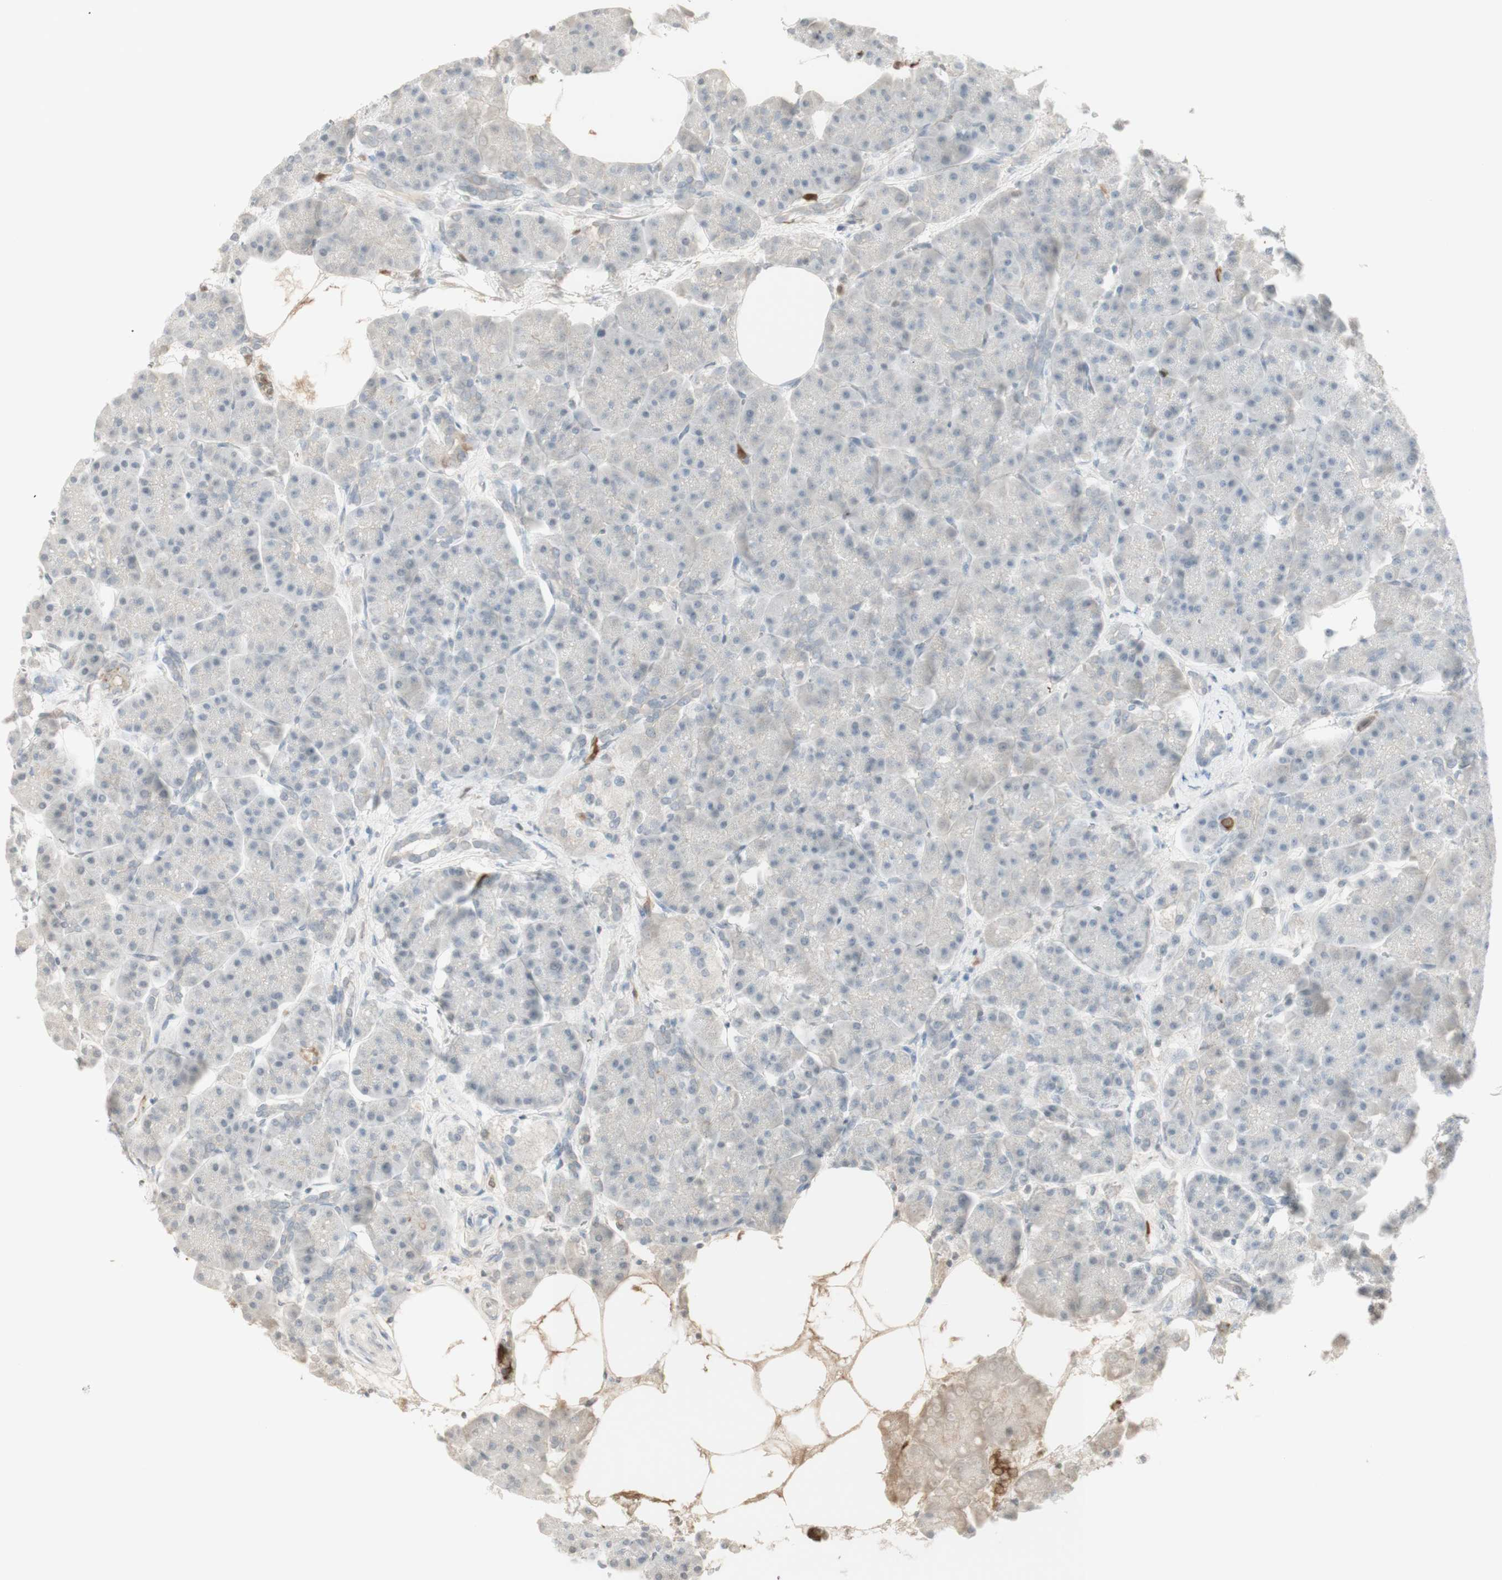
{"staining": {"intensity": "negative", "quantity": "none", "location": "none"}, "tissue": "pancreas", "cell_type": "Exocrine glandular cells", "image_type": "normal", "snomed": [{"axis": "morphology", "description": "Normal tissue, NOS"}, {"axis": "topography", "description": "Pancreas"}], "caption": "IHC micrograph of unremarkable pancreas: human pancreas stained with DAB (3,3'-diaminobenzidine) exhibits no significant protein expression in exocrine glandular cells.", "gene": "NID1", "patient": {"sex": "female", "age": 70}}